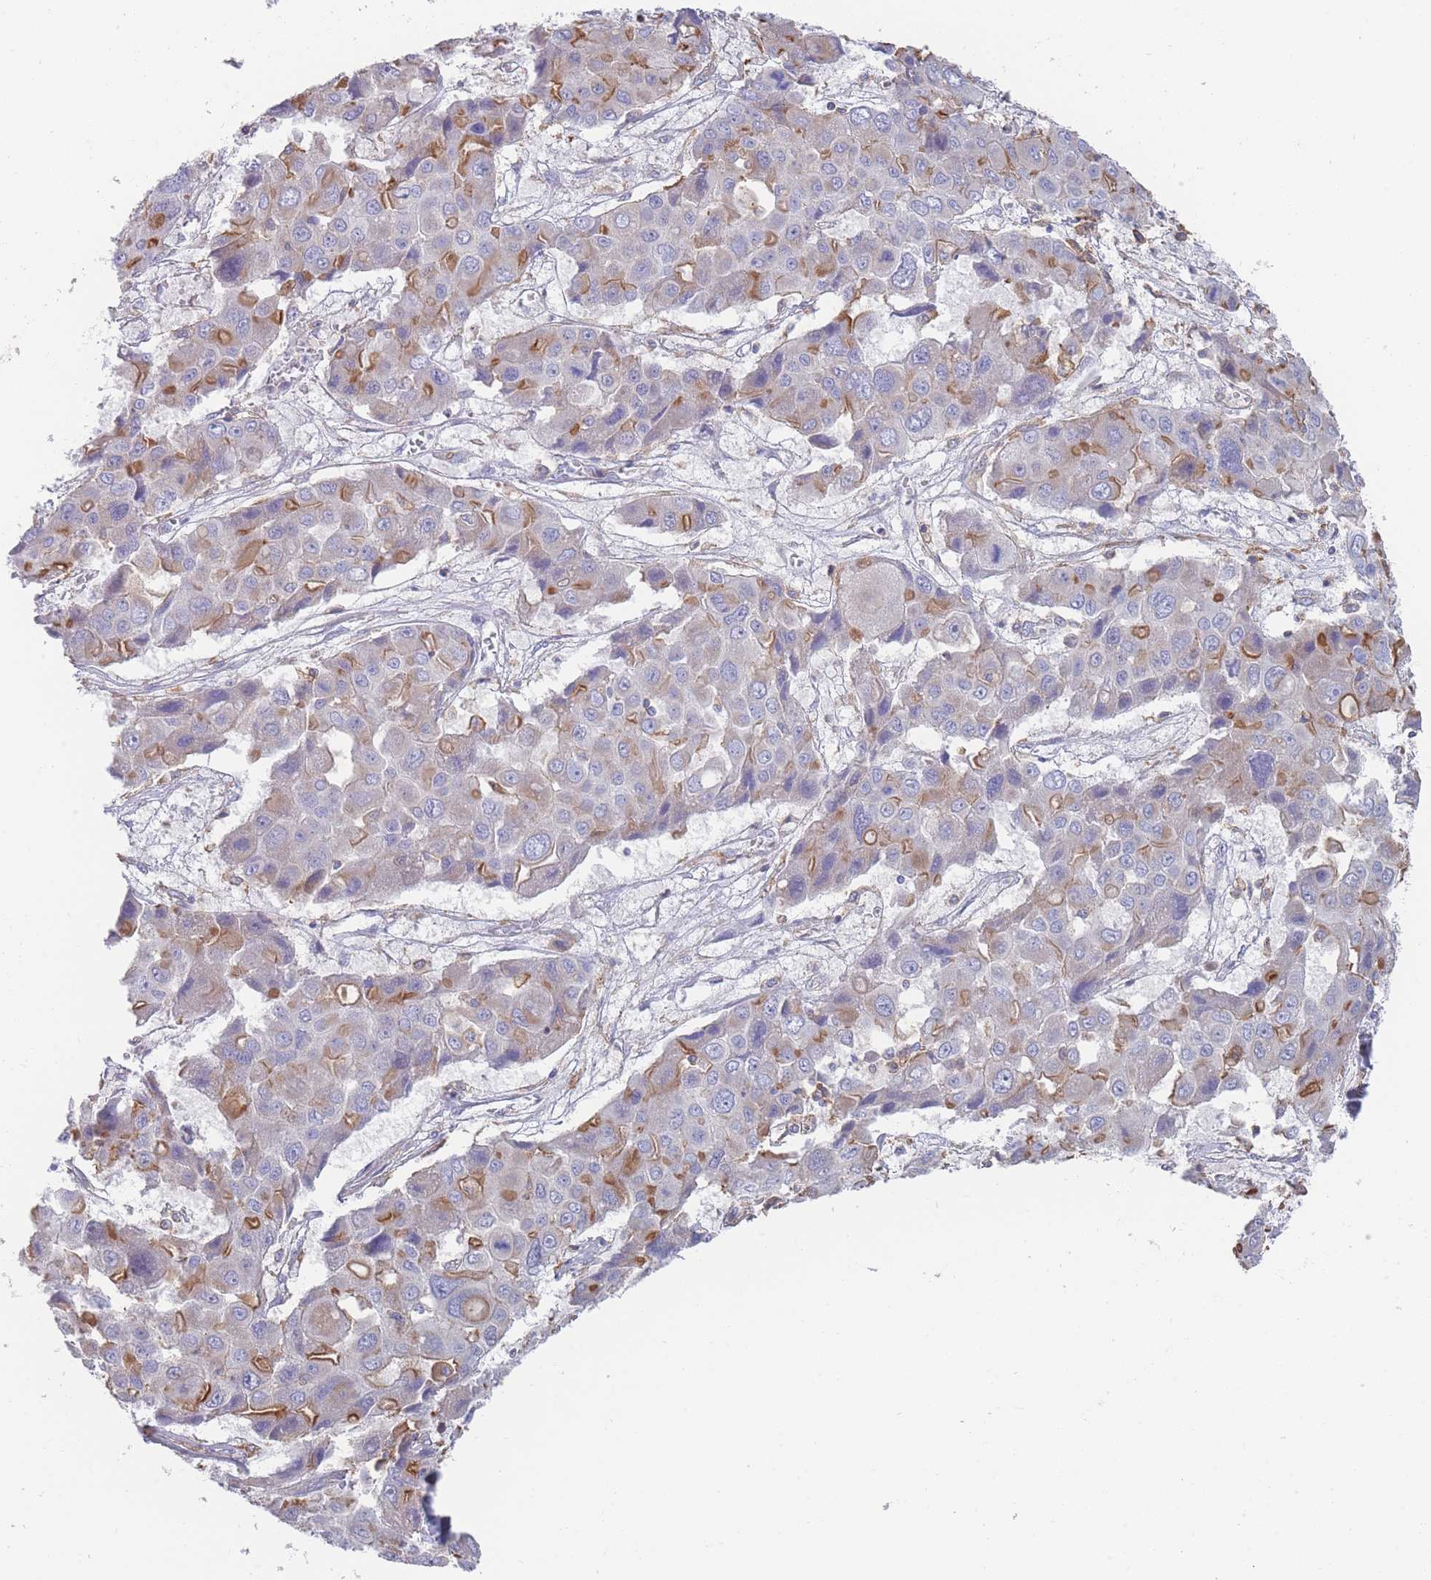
{"staining": {"intensity": "moderate", "quantity": "<25%", "location": "cytoplasmic/membranous"}, "tissue": "liver cancer", "cell_type": "Tumor cells", "image_type": "cancer", "snomed": [{"axis": "morphology", "description": "Cholangiocarcinoma"}, {"axis": "topography", "description": "Liver"}], "caption": "Human cholangiocarcinoma (liver) stained with a protein marker shows moderate staining in tumor cells.", "gene": "SCCPDH", "patient": {"sex": "male", "age": 67}}